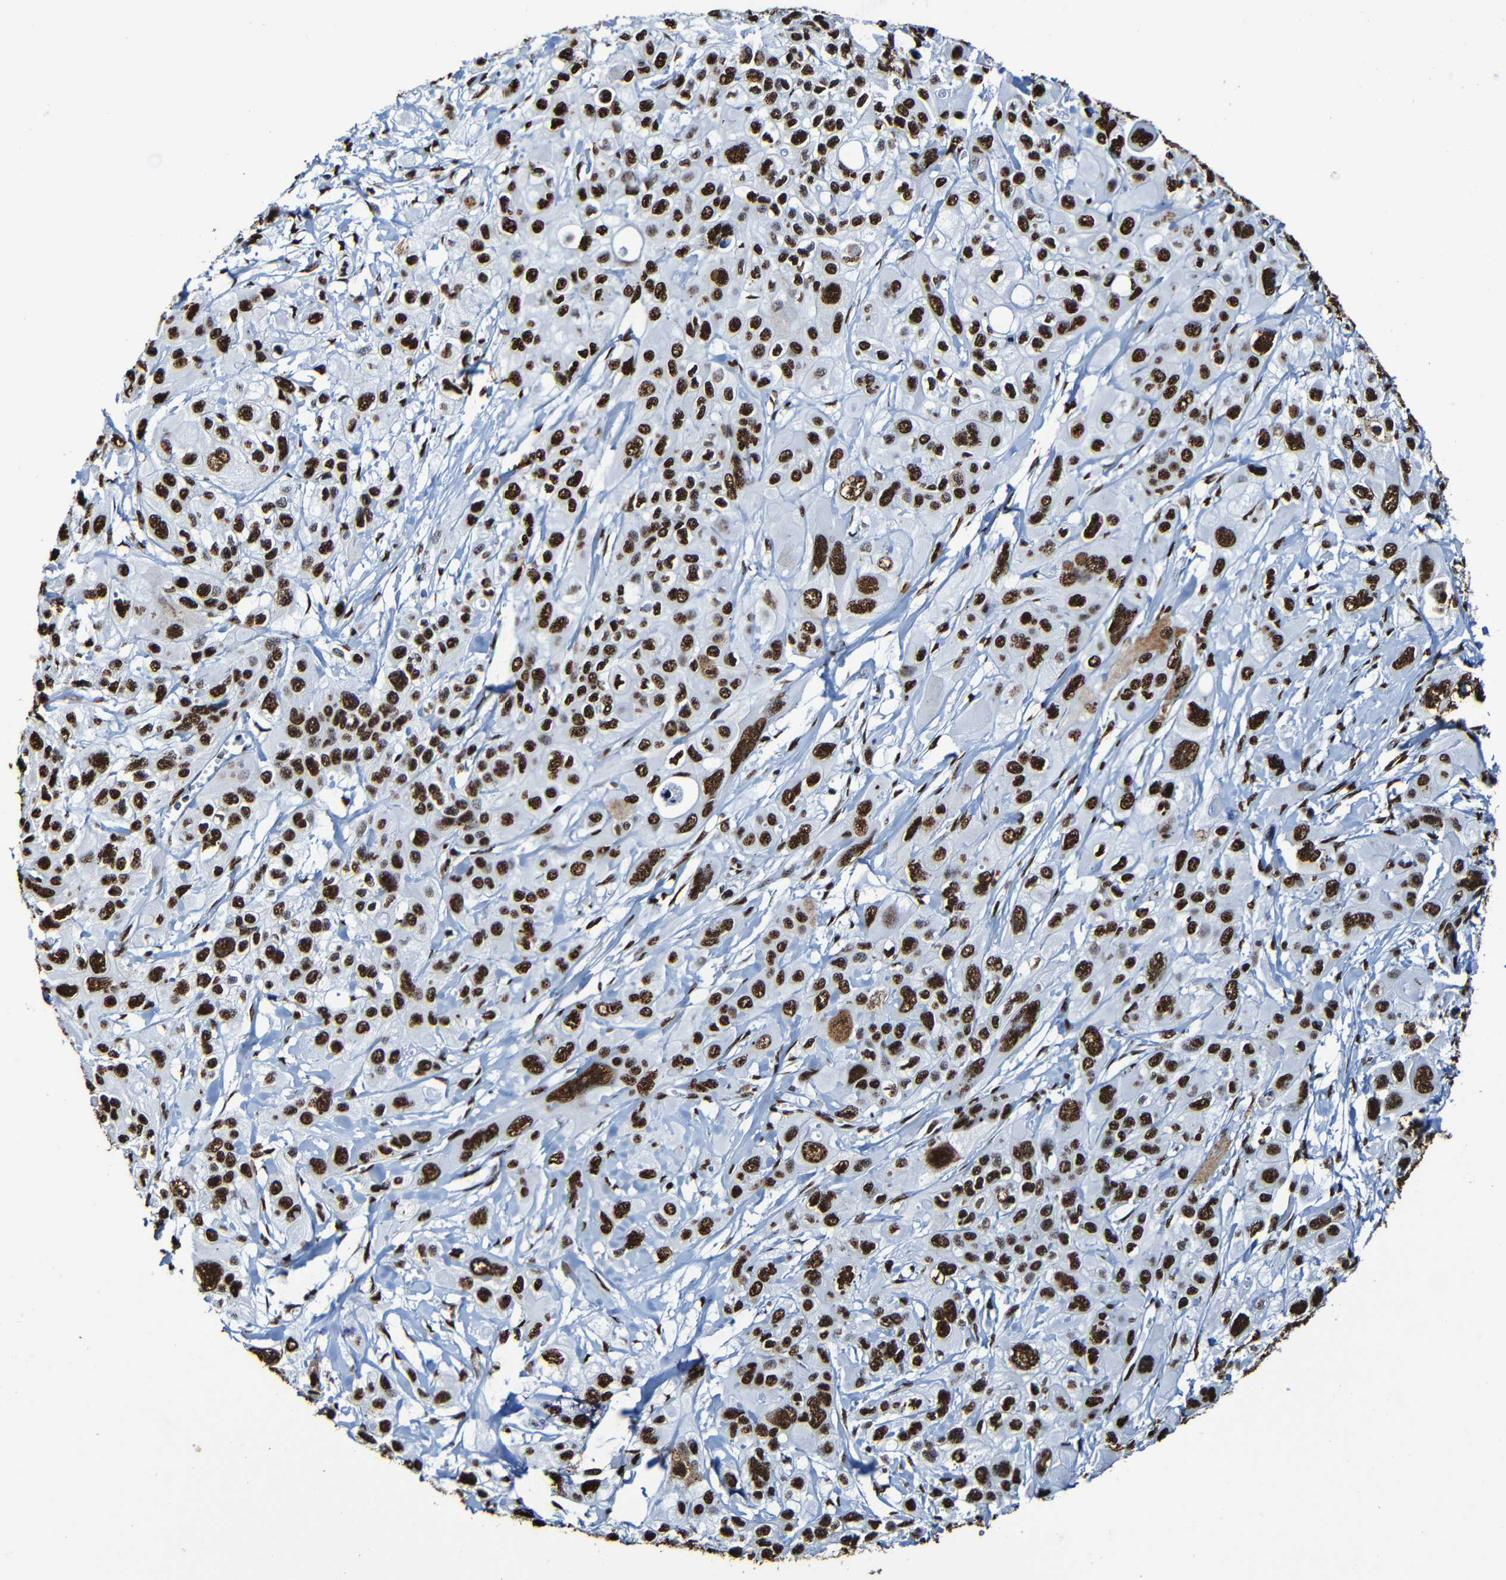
{"staining": {"intensity": "strong", "quantity": ">75%", "location": "nuclear"}, "tissue": "pancreatic cancer", "cell_type": "Tumor cells", "image_type": "cancer", "snomed": [{"axis": "morphology", "description": "Adenocarcinoma, NOS"}, {"axis": "topography", "description": "Pancreas"}], "caption": "Strong nuclear staining for a protein is identified in approximately >75% of tumor cells of pancreatic adenocarcinoma using IHC.", "gene": "SRSF3", "patient": {"sex": "male", "age": 73}}